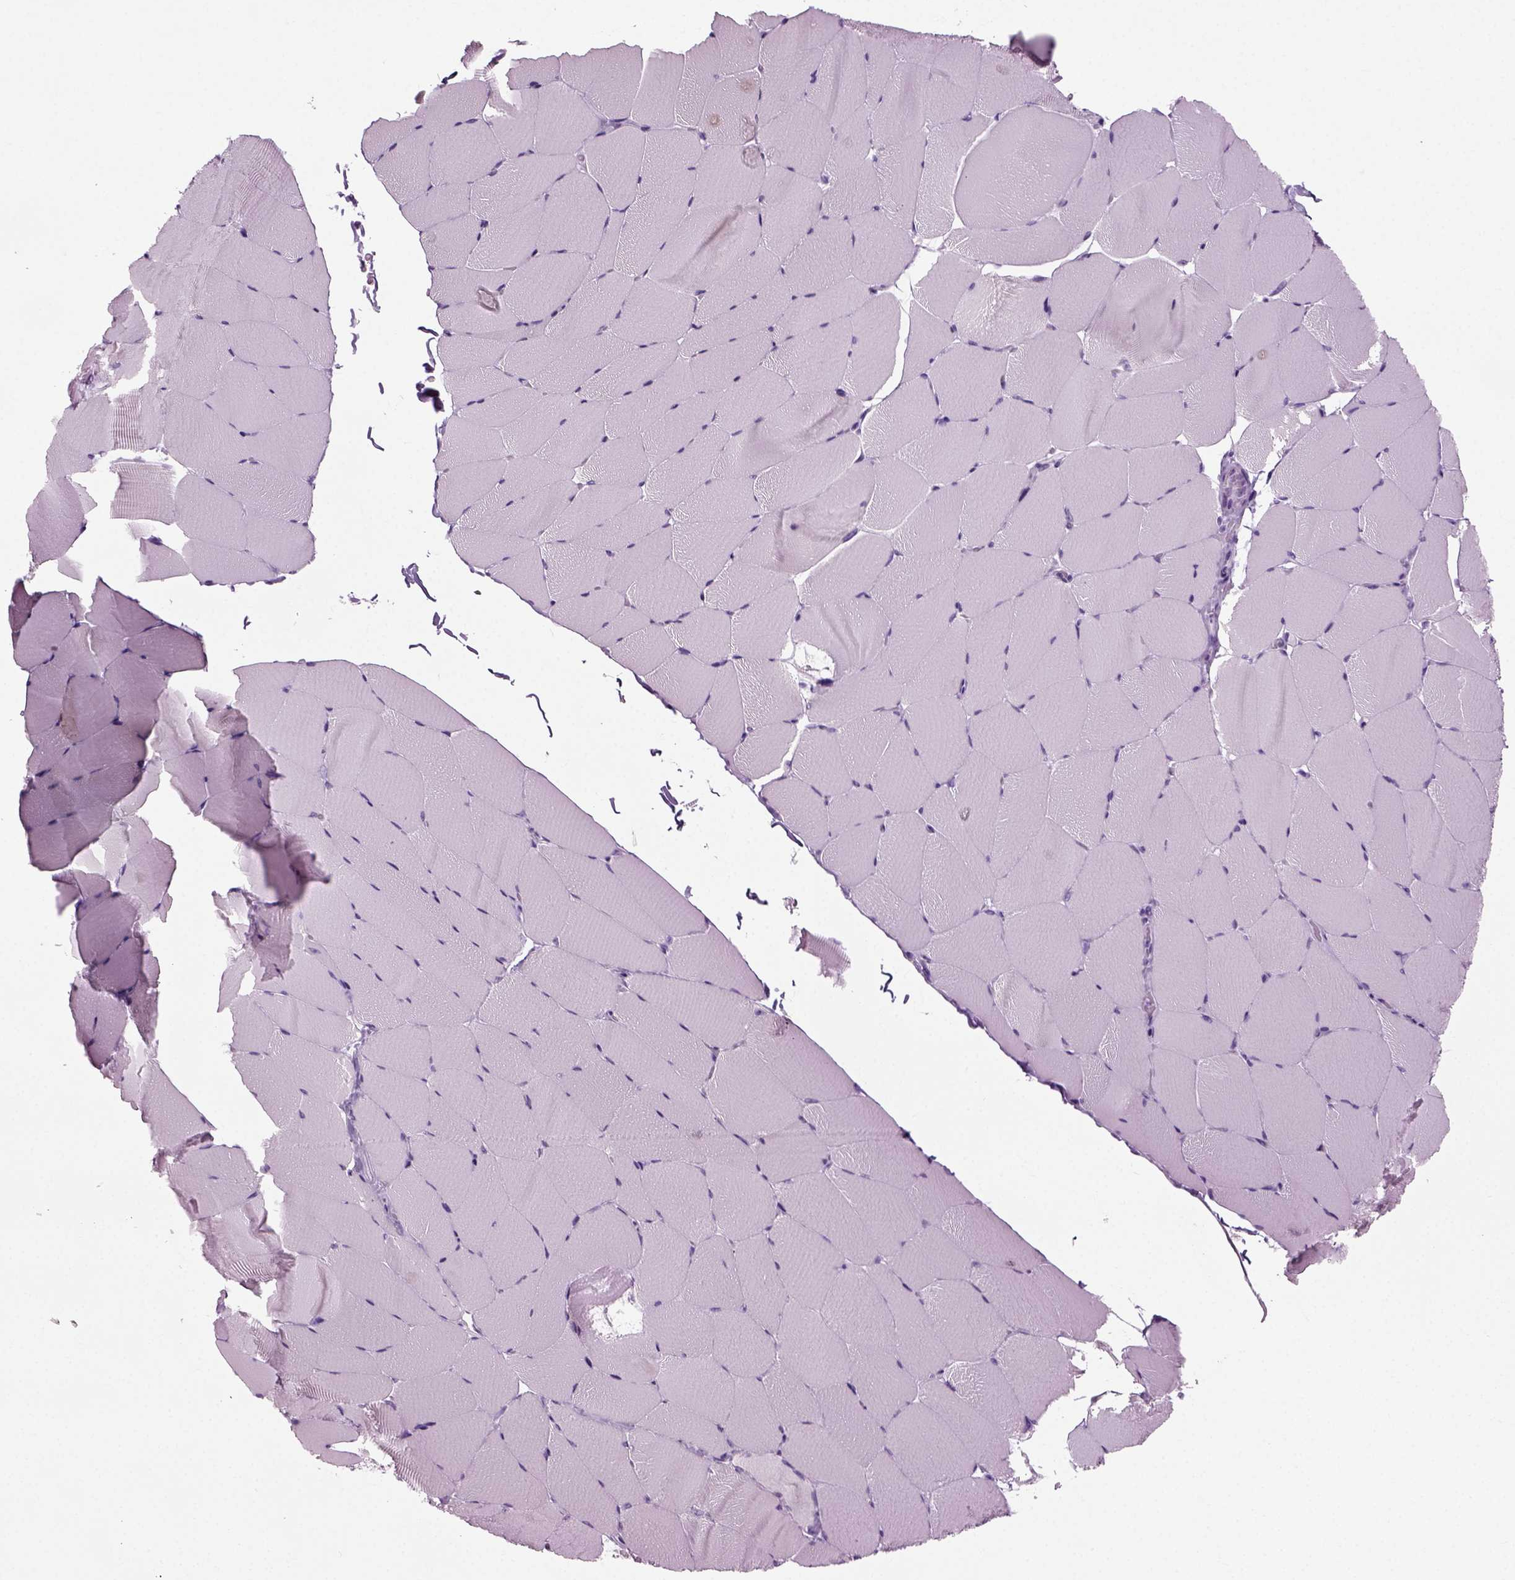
{"staining": {"intensity": "negative", "quantity": "none", "location": "none"}, "tissue": "skeletal muscle", "cell_type": "Myocytes", "image_type": "normal", "snomed": [{"axis": "morphology", "description": "Normal tissue, NOS"}, {"axis": "topography", "description": "Skeletal muscle"}], "caption": "DAB immunohistochemical staining of unremarkable skeletal muscle reveals no significant staining in myocytes. (DAB immunohistochemistry (IHC), high magnification).", "gene": "PRLH", "patient": {"sex": "female", "age": 37}}